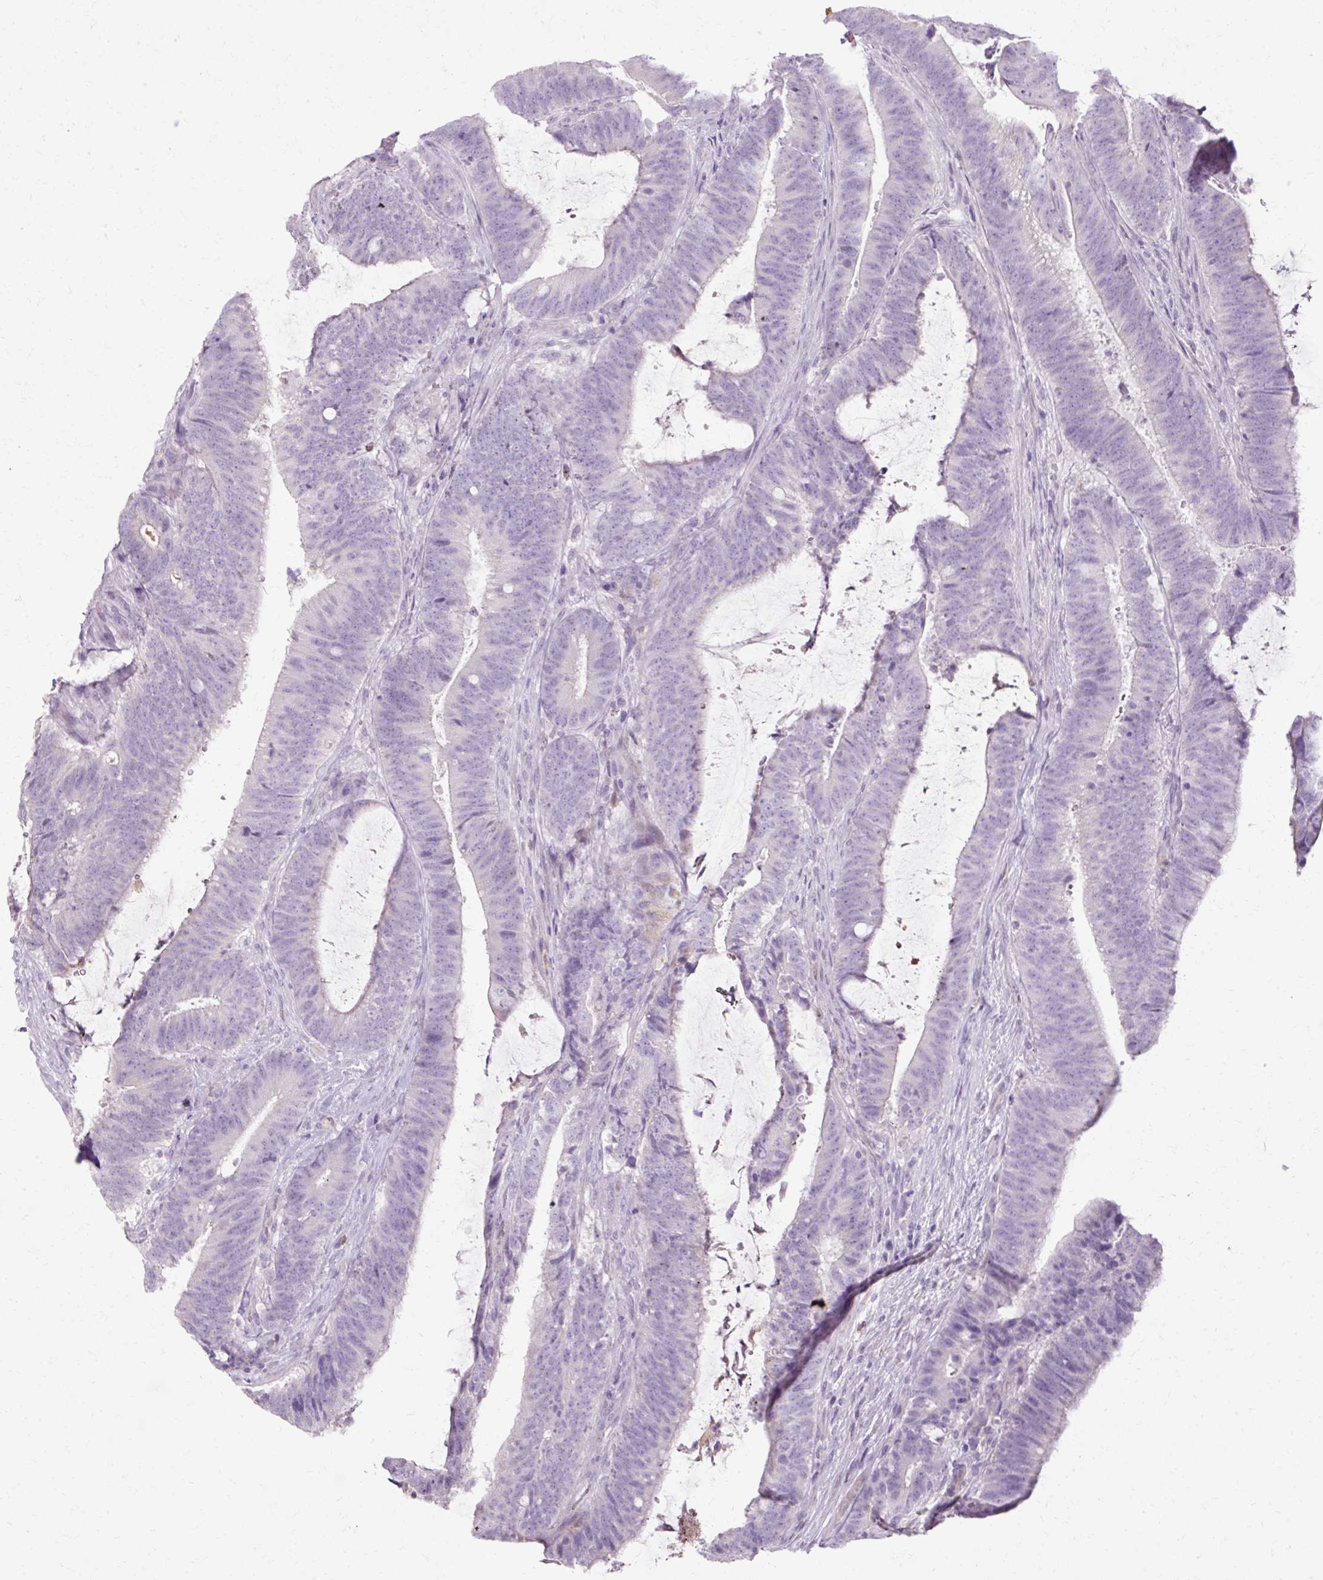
{"staining": {"intensity": "negative", "quantity": "none", "location": "none"}, "tissue": "colorectal cancer", "cell_type": "Tumor cells", "image_type": "cancer", "snomed": [{"axis": "morphology", "description": "Adenocarcinoma, NOS"}, {"axis": "topography", "description": "Colon"}], "caption": "Tumor cells show no significant protein positivity in colorectal cancer (adenocarcinoma).", "gene": "HSD11B1", "patient": {"sex": "female", "age": 43}}